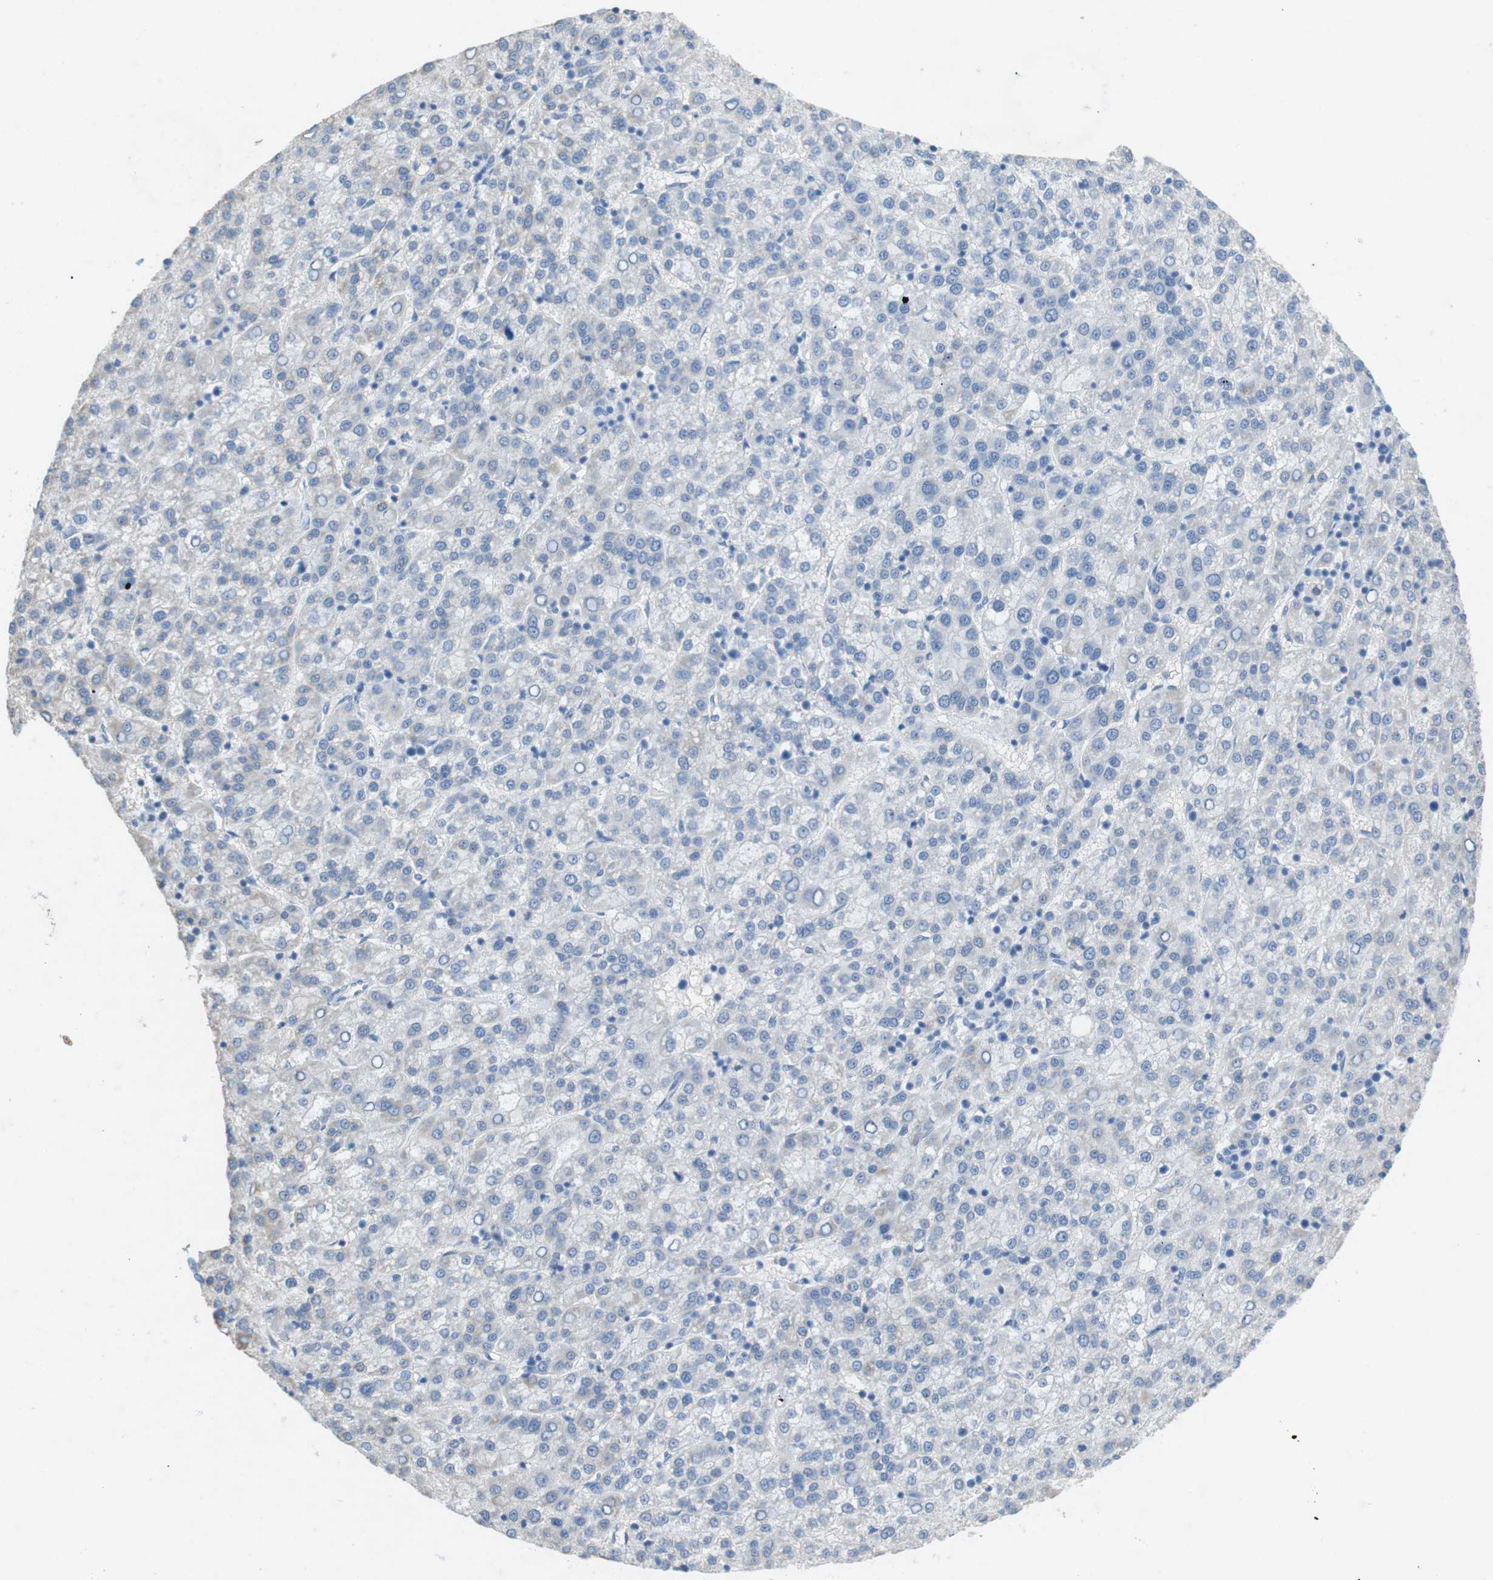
{"staining": {"intensity": "negative", "quantity": "none", "location": "none"}, "tissue": "liver cancer", "cell_type": "Tumor cells", "image_type": "cancer", "snomed": [{"axis": "morphology", "description": "Carcinoma, Hepatocellular, NOS"}, {"axis": "topography", "description": "Liver"}], "caption": "This is a histopathology image of immunohistochemistry (IHC) staining of hepatocellular carcinoma (liver), which shows no staining in tumor cells.", "gene": "SALL4", "patient": {"sex": "female", "age": 58}}